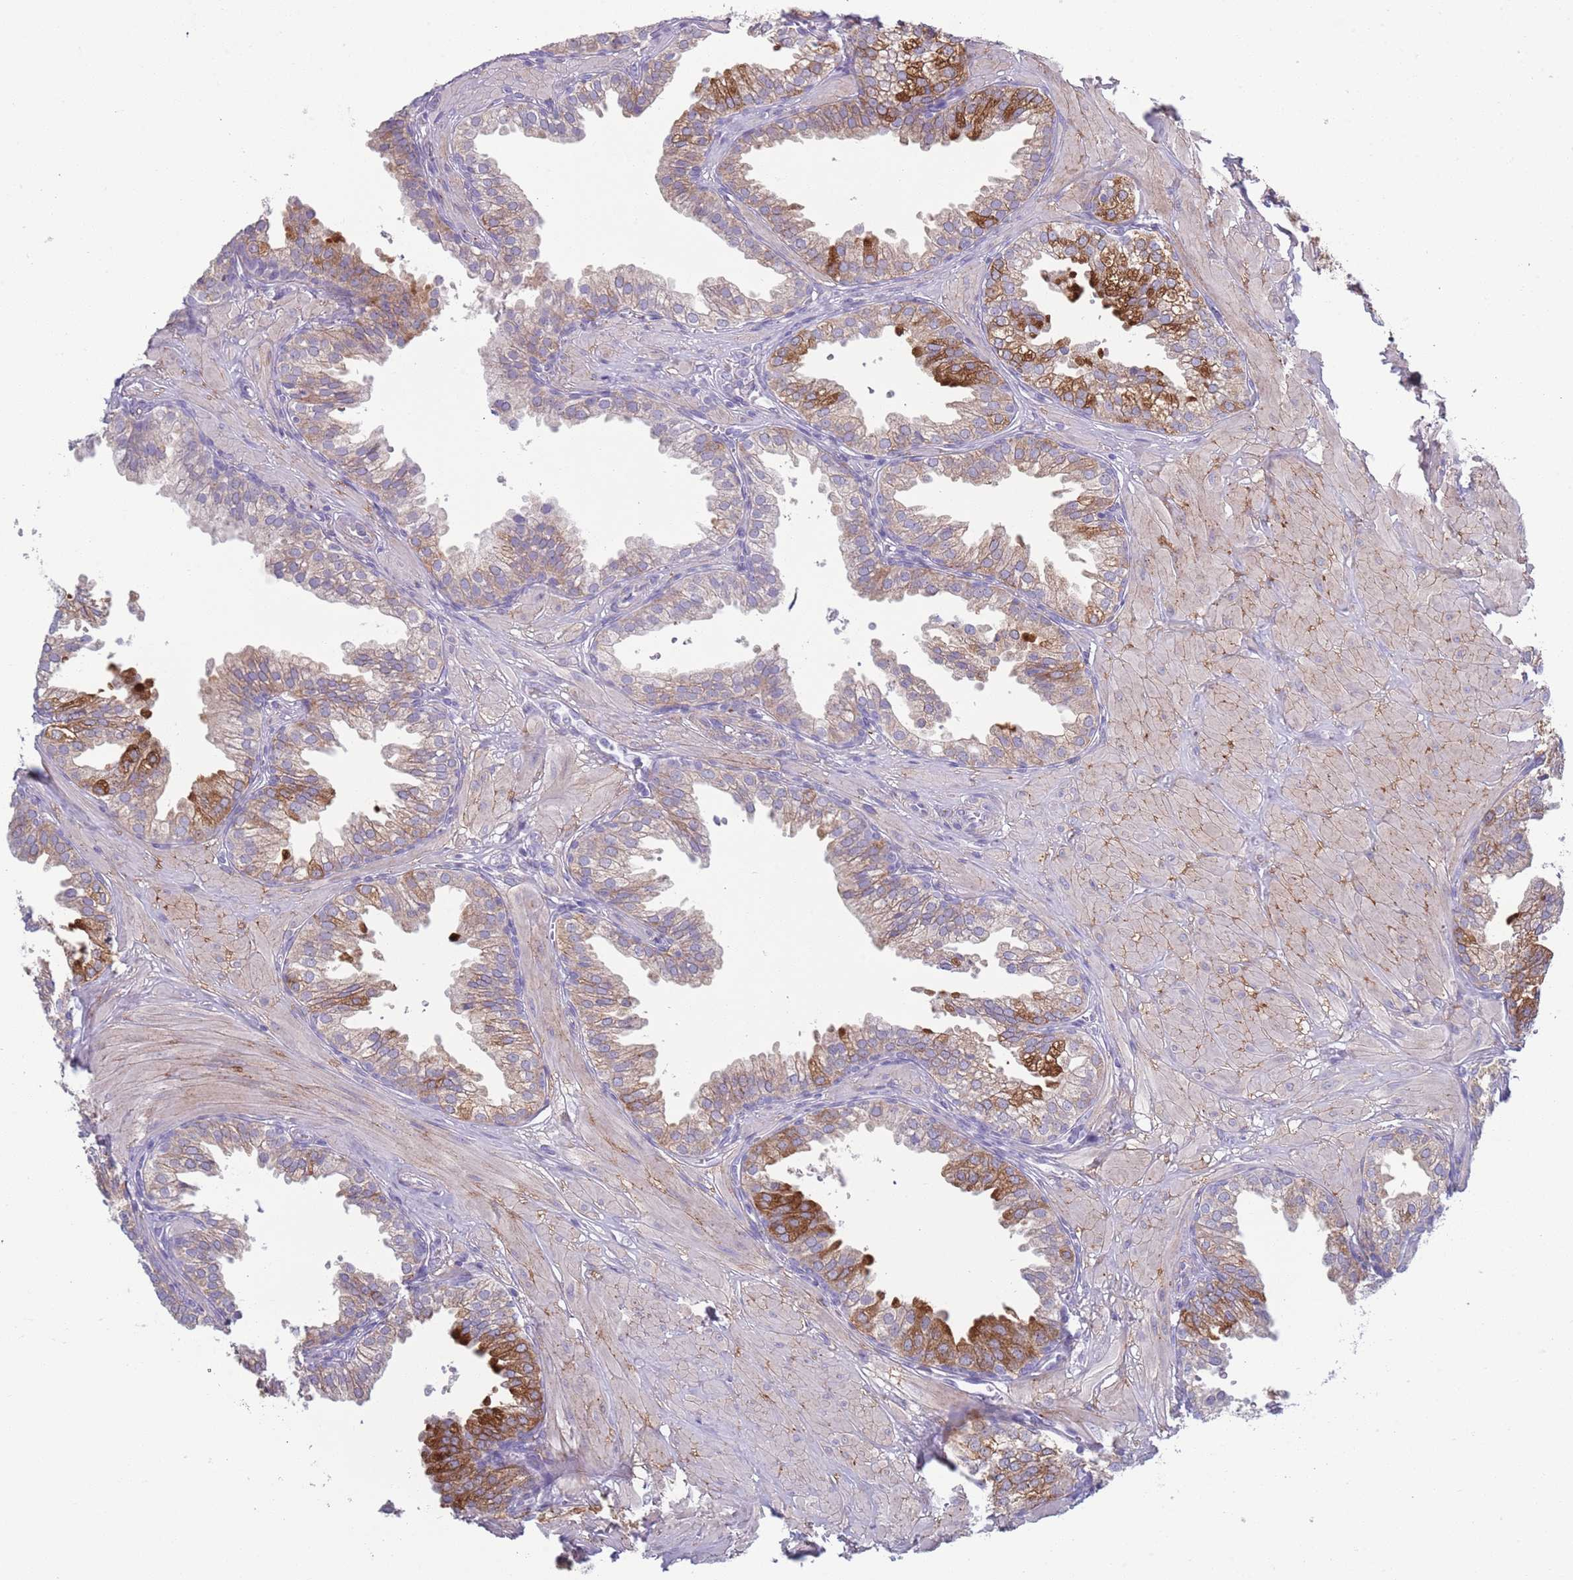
{"staining": {"intensity": "moderate", "quantity": "25%-75%", "location": "cytoplasmic/membranous"}, "tissue": "prostate", "cell_type": "Glandular cells", "image_type": "normal", "snomed": [{"axis": "morphology", "description": "Normal tissue, NOS"}, {"axis": "topography", "description": "Prostate"}, {"axis": "topography", "description": "Peripheral nerve tissue"}], "caption": "Normal prostate exhibits moderate cytoplasmic/membranous staining in approximately 25%-75% of glandular cells, visualized by immunohistochemistry. (Stains: DAB in brown, nuclei in blue, Microscopy: brightfield microscopy at high magnification).", "gene": "ACSBG1", "patient": {"sex": "male", "age": 55}}